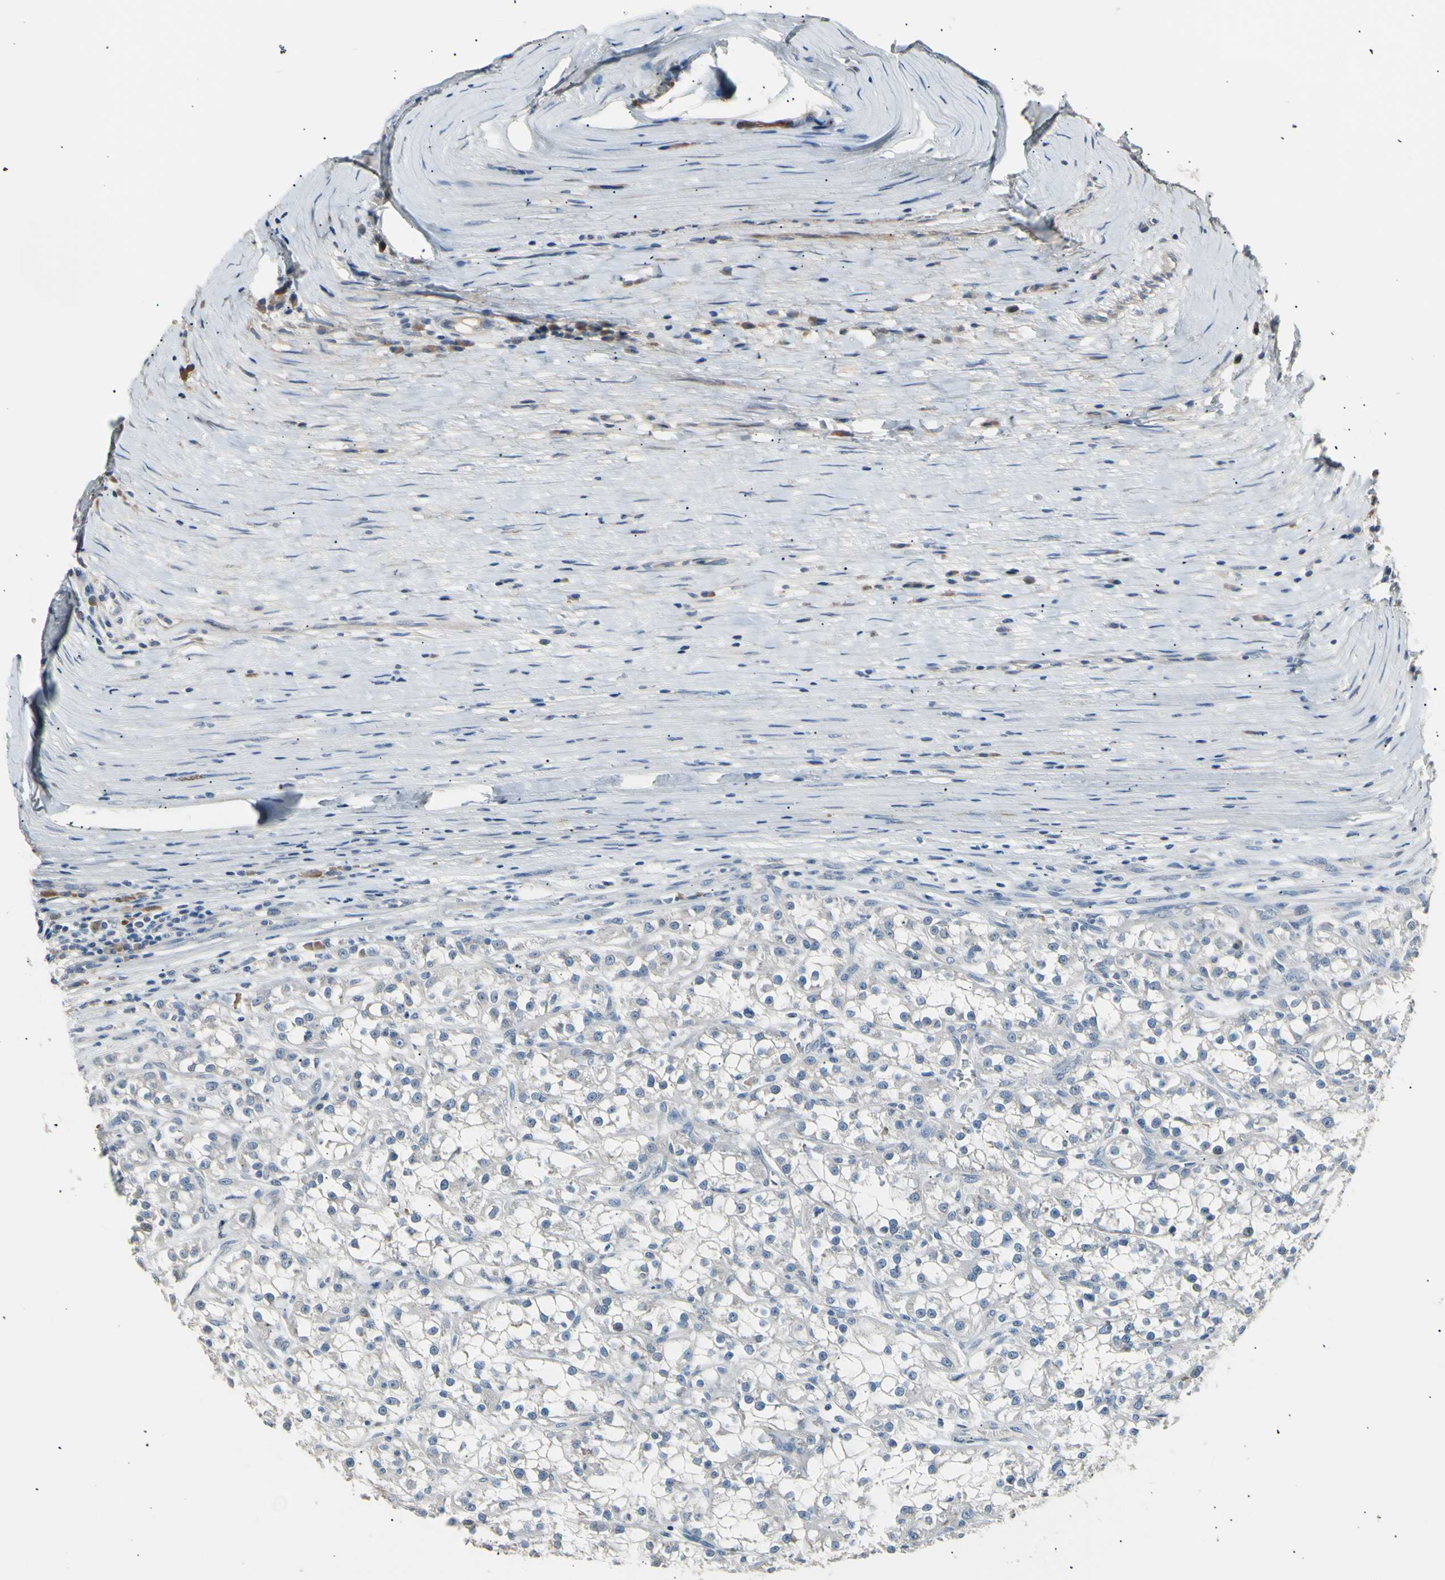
{"staining": {"intensity": "negative", "quantity": "none", "location": "none"}, "tissue": "renal cancer", "cell_type": "Tumor cells", "image_type": "cancer", "snomed": [{"axis": "morphology", "description": "Adenocarcinoma, NOS"}, {"axis": "topography", "description": "Kidney"}], "caption": "A photomicrograph of adenocarcinoma (renal) stained for a protein displays no brown staining in tumor cells. The staining was performed using DAB (3,3'-diaminobenzidine) to visualize the protein expression in brown, while the nuclei were stained in blue with hematoxylin (Magnification: 20x).", "gene": "LDLR", "patient": {"sex": "female", "age": 52}}